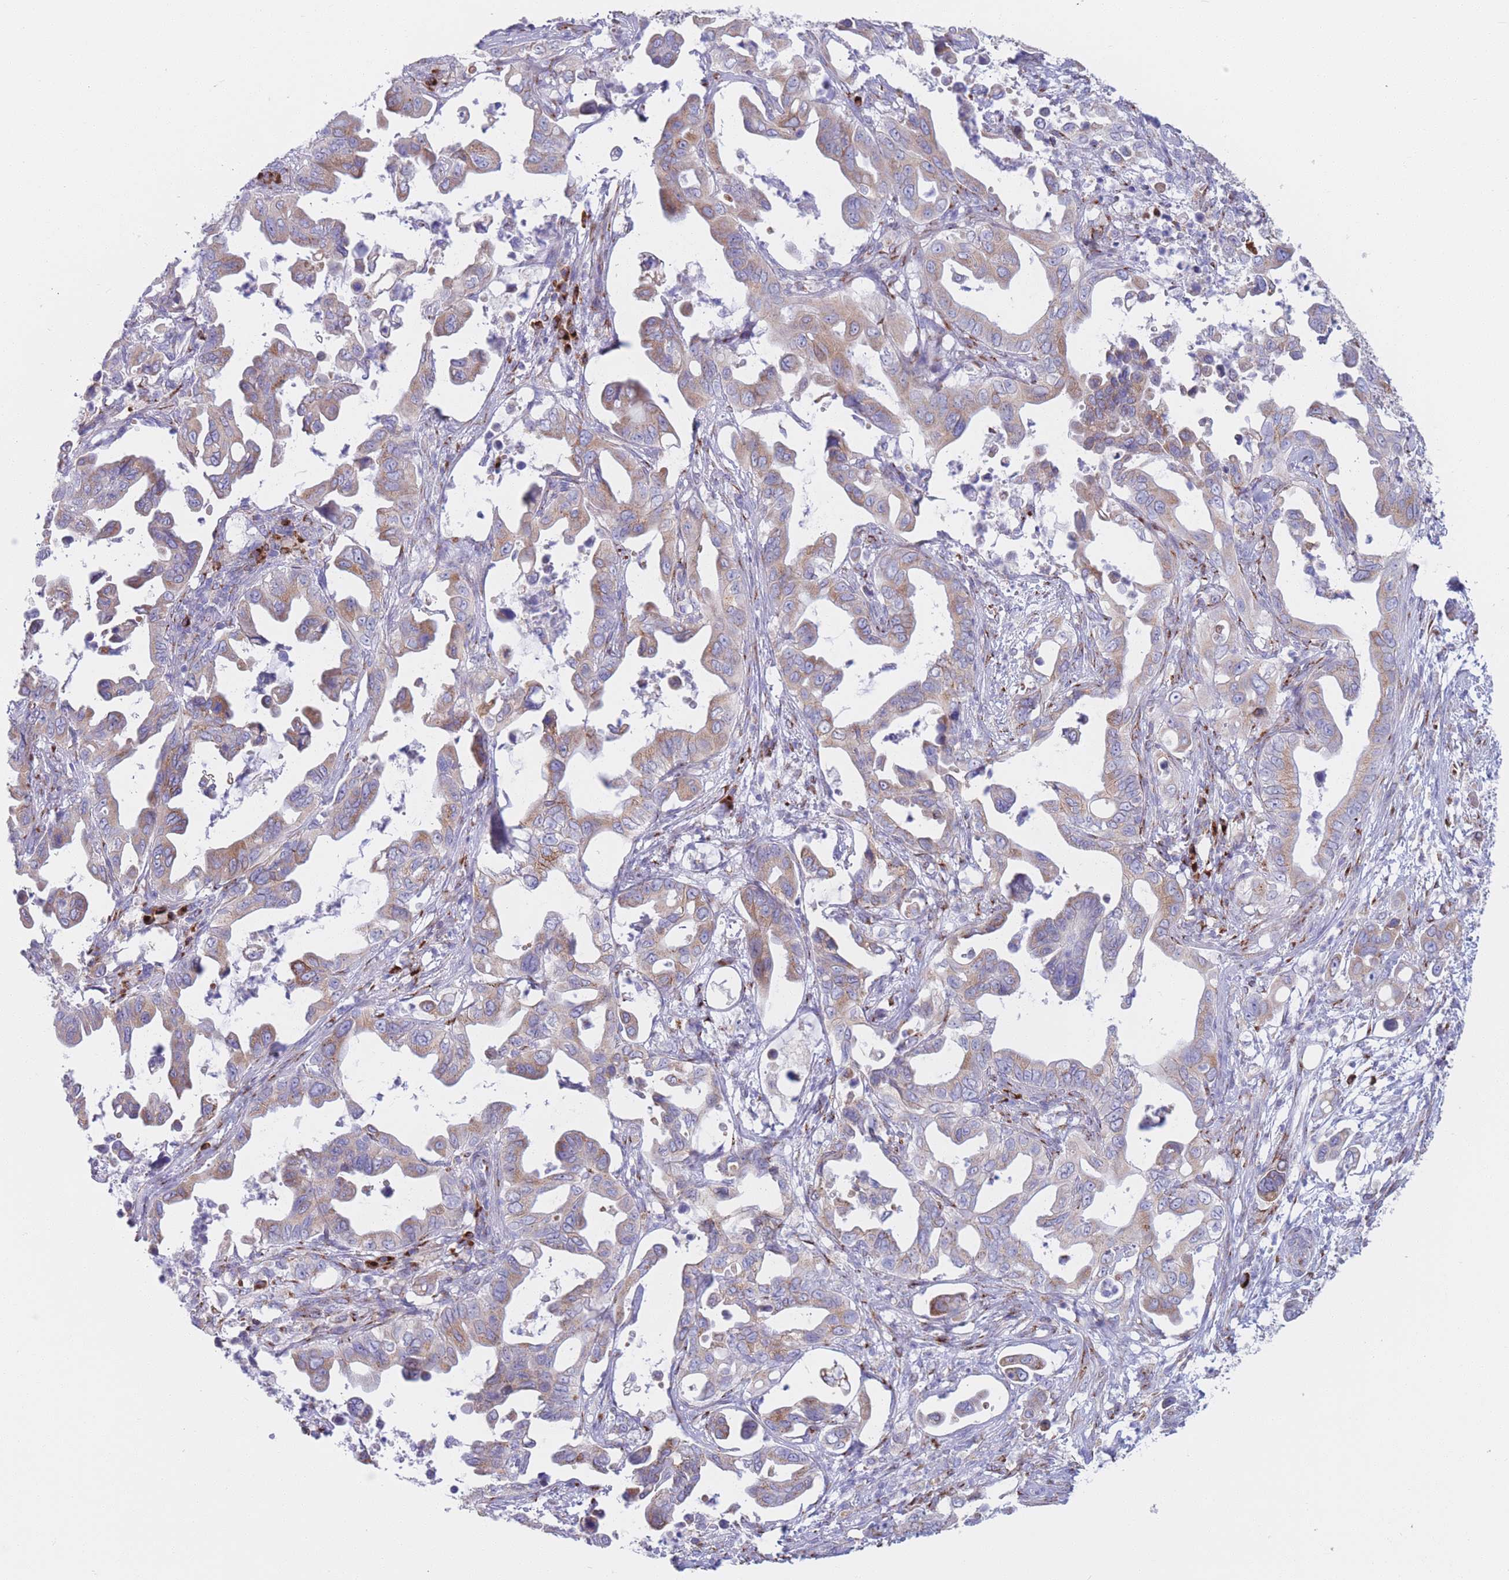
{"staining": {"intensity": "moderate", "quantity": "<25%", "location": "cytoplasmic/membranous"}, "tissue": "pancreatic cancer", "cell_type": "Tumor cells", "image_type": "cancer", "snomed": [{"axis": "morphology", "description": "Adenocarcinoma, NOS"}, {"axis": "topography", "description": "Pancreas"}], "caption": "High-magnification brightfield microscopy of pancreatic adenocarcinoma stained with DAB (3,3'-diaminobenzidine) (brown) and counterstained with hematoxylin (blue). tumor cells exhibit moderate cytoplasmic/membranous staining is present in approximately<25% of cells.", "gene": "MRPL30", "patient": {"sex": "male", "age": 61}}